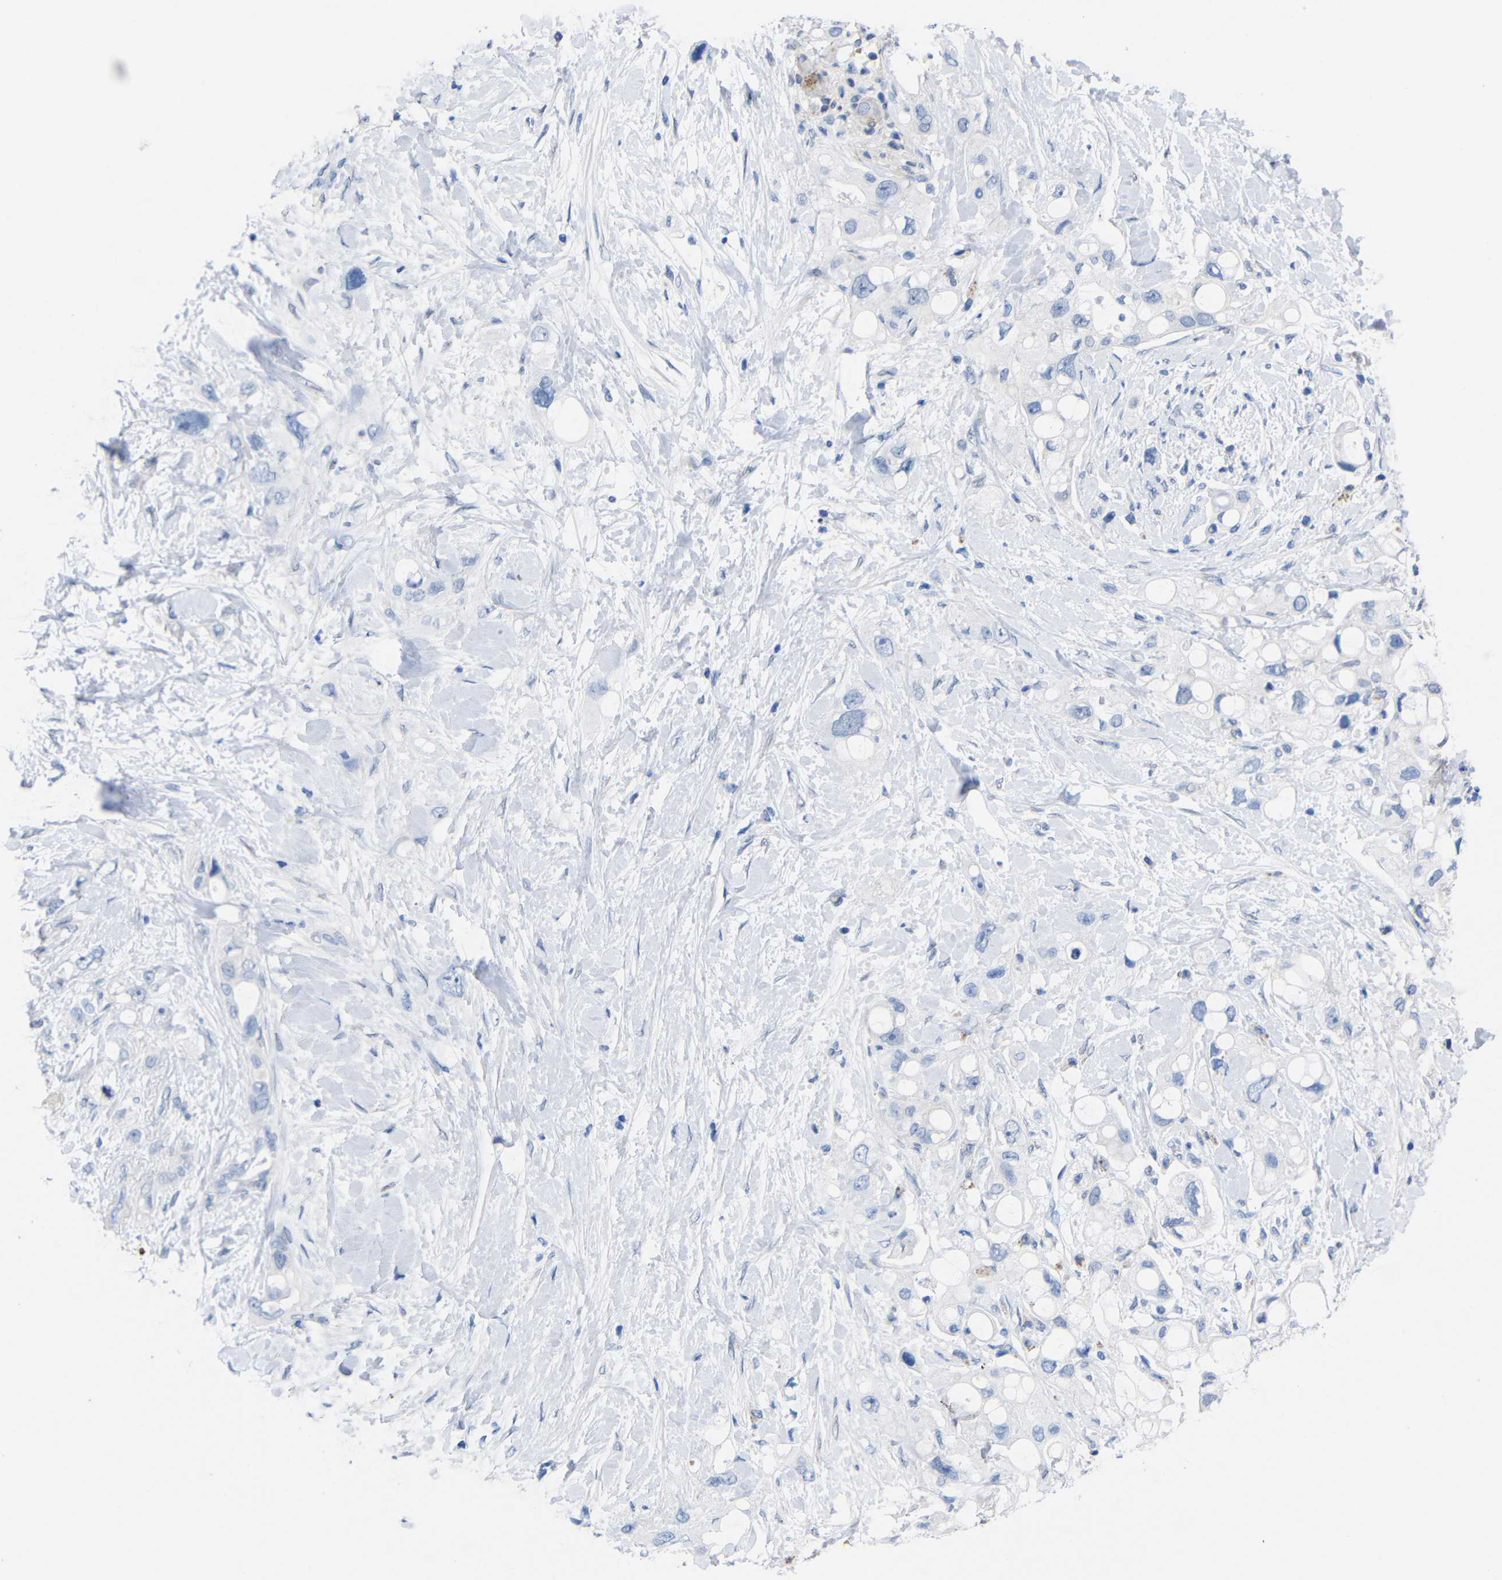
{"staining": {"intensity": "negative", "quantity": "none", "location": "none"}, "tissue": "pancreatic cancer", "cell_type": "Tumor cells", "image_type": "cancer", "snomed": [{"axis": "morphology", "description": "Adenocarcinoma, NOS"}, {"axis": "topography", "description": "Pancreas"}], "caption": "Human pancreatic cancer stained for a protein using IHC reveals no positivity in tumor cells.", "gene": "PEBP1", "patient": {"sex": "female", "age": 56}}